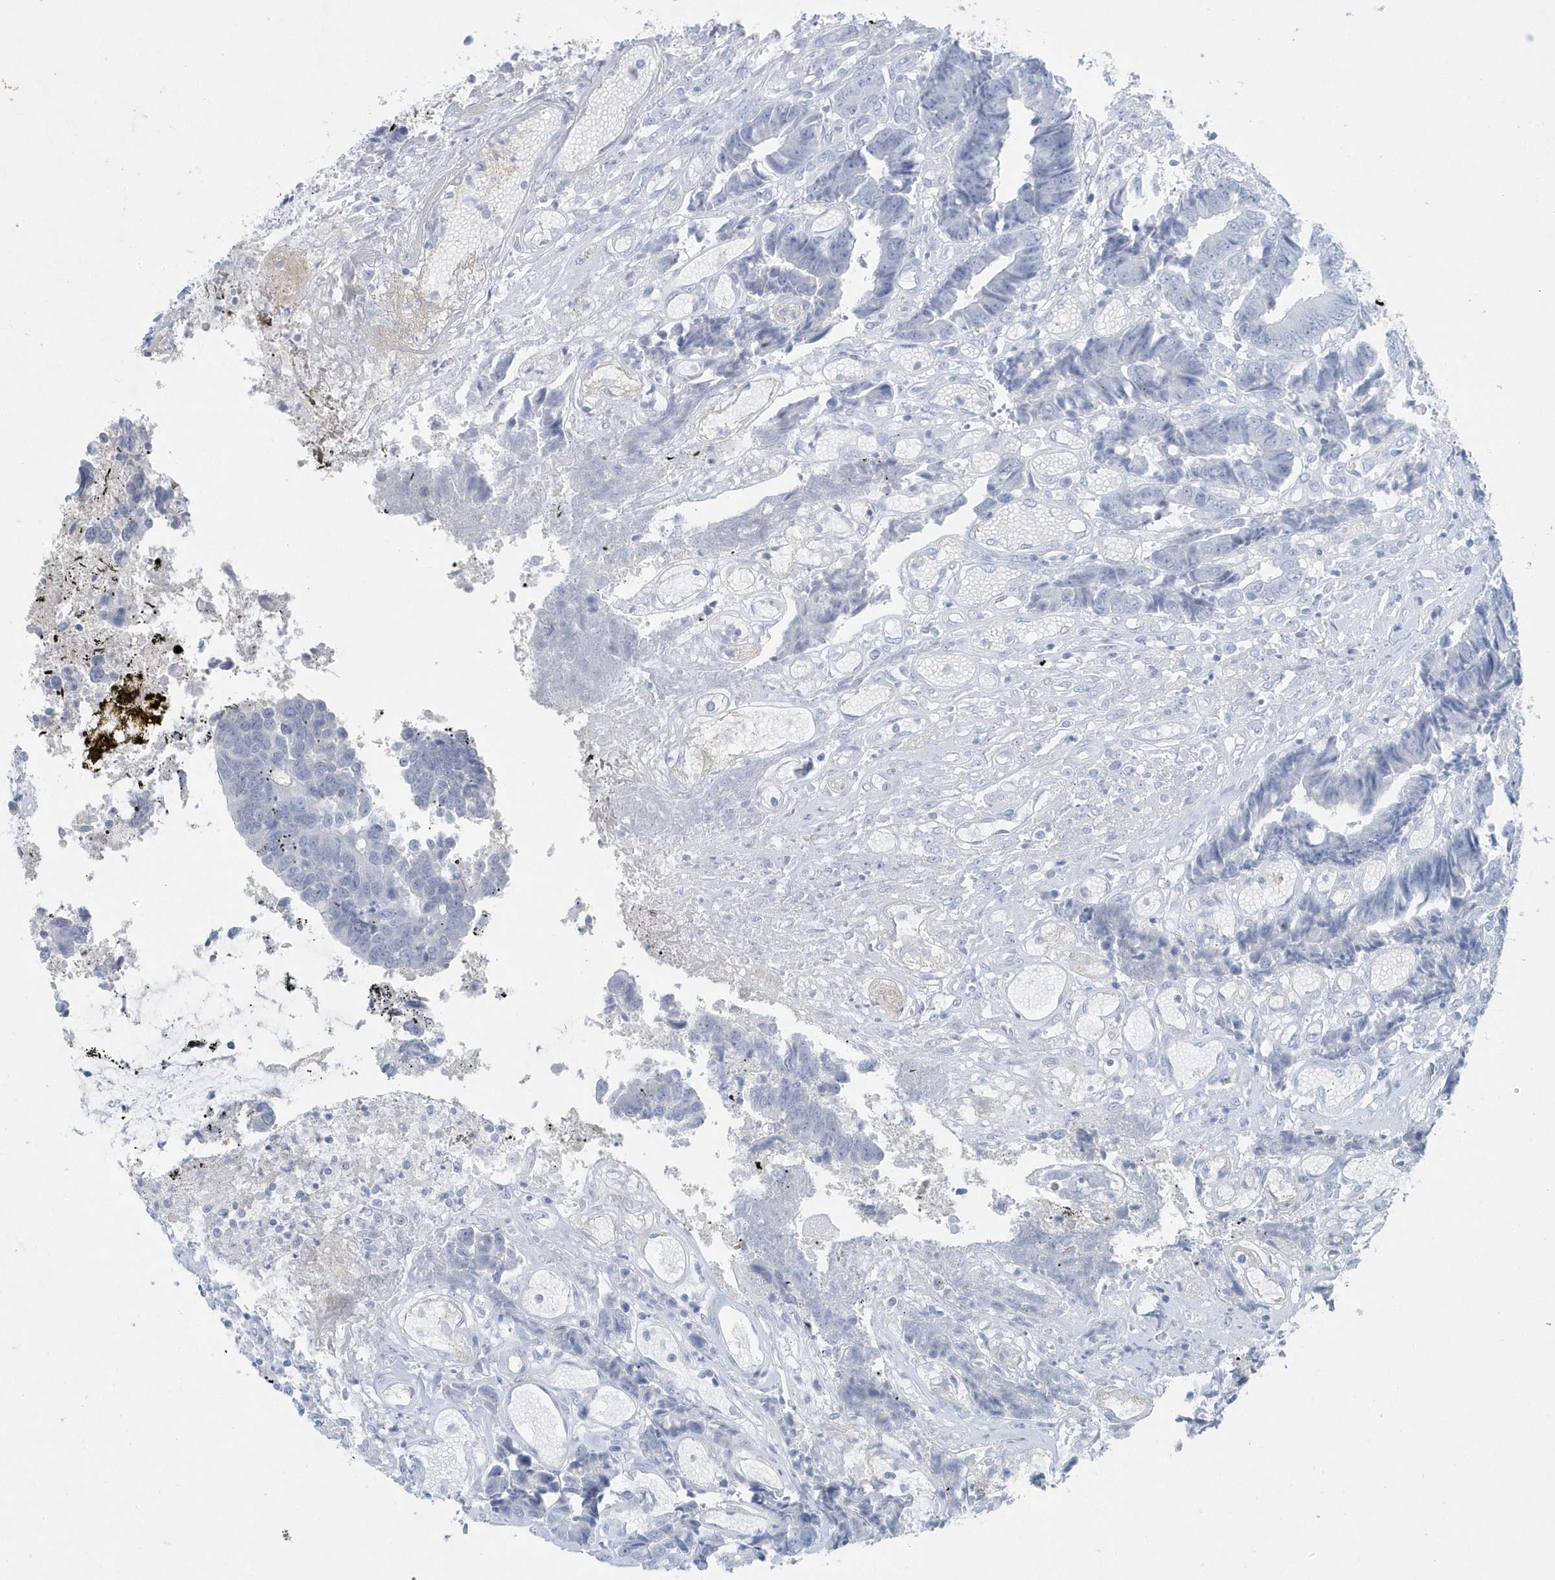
{"staining": {"intensity": "negative", "quantity": "none", "location": "none"}, "tissue": "colorectal cancer", "cell_type": "Tumor cells", "image_type": "cancer", "snomed": [{"axis": "morphology", "description": "Adenocarcinoma, NOS"}, {"axis": "topography", "description": "Rectum"}], "caption": "The immunohistochemistry image has no significant positivity in tumor cells of colorectal cancer tissue.", "gene": "FAM98A", "patient": {"sex": "male", "age": 84}}